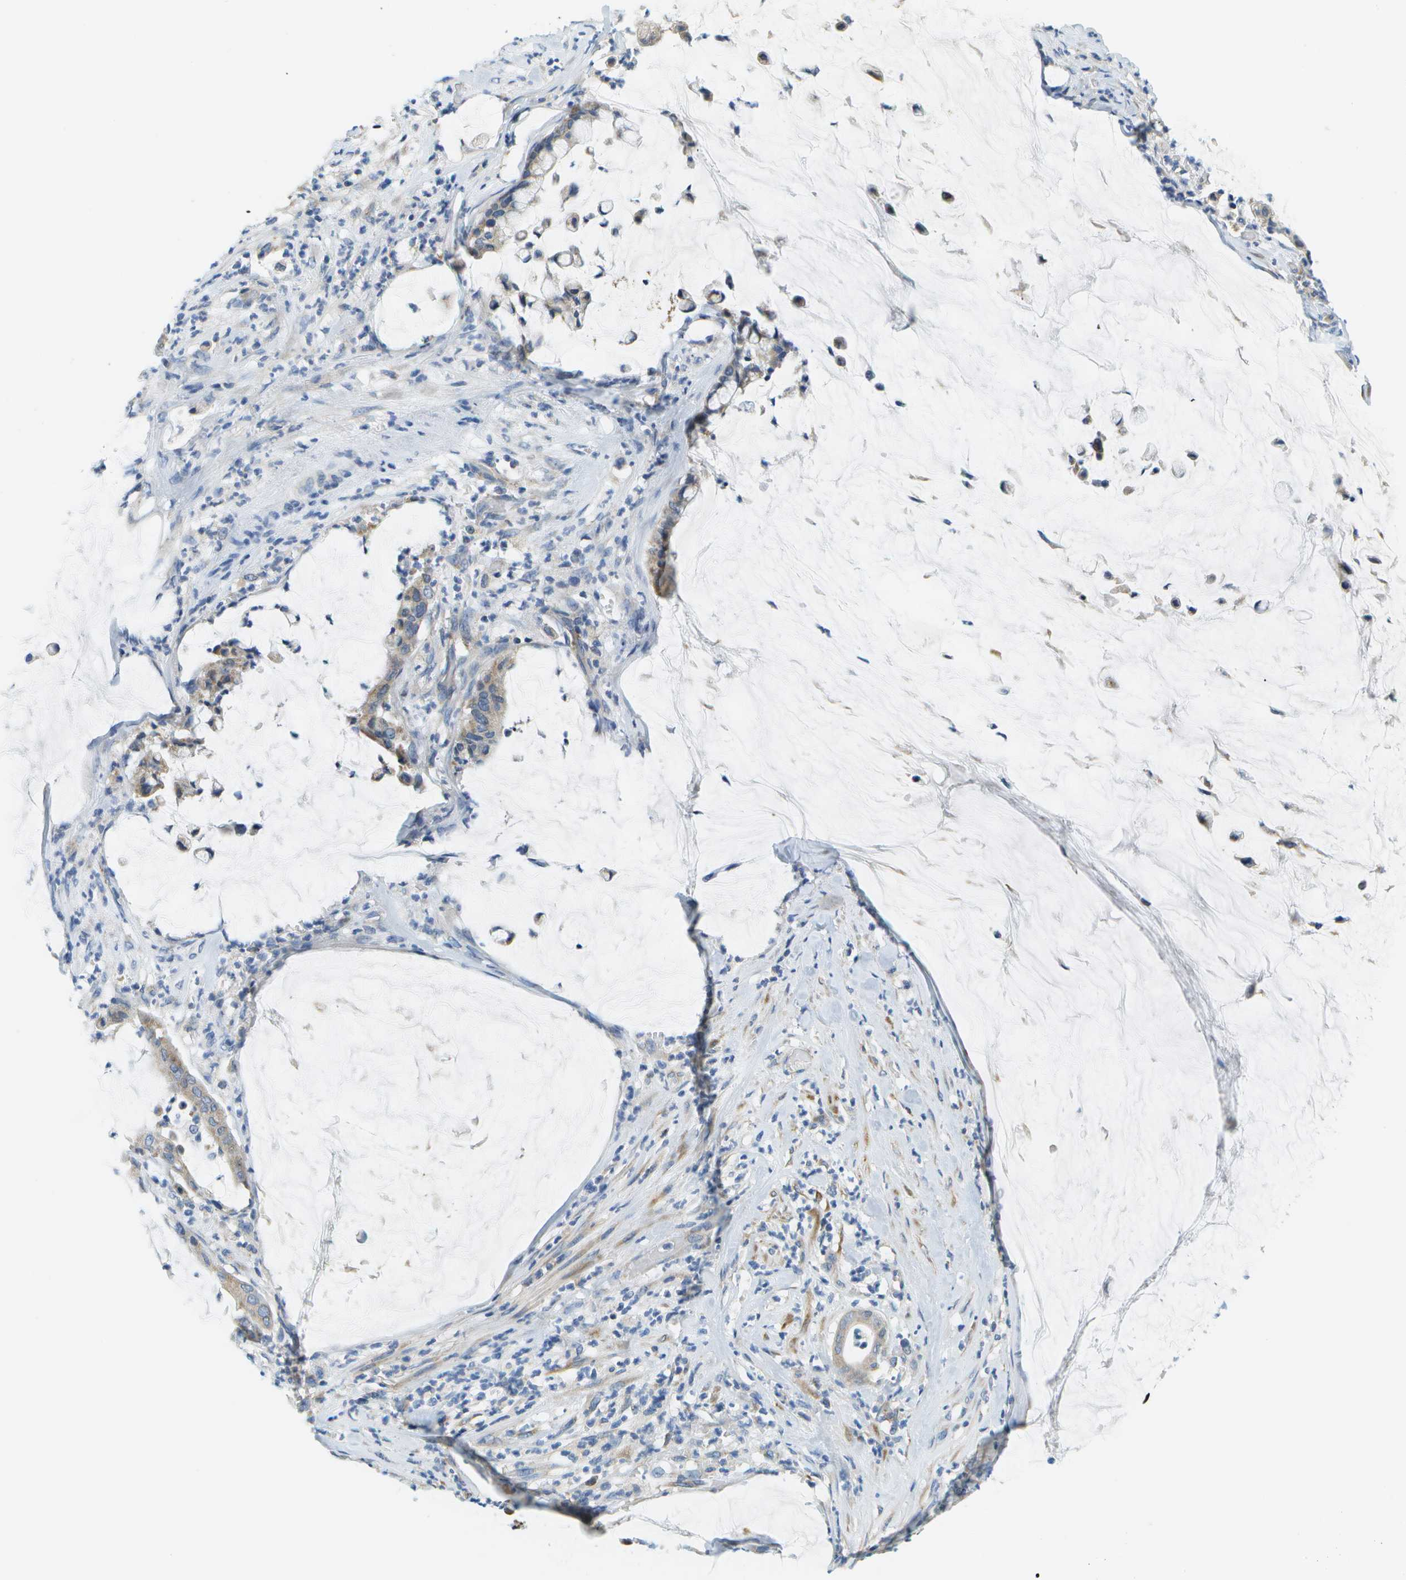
{"staining": {"intensity": "weak", "quantity": "<25%", "location": "cytoplasmic/membranous"}, "tissue": "pancreatic cancer", "cell_type": "Tumor cells", "image_type": "cancer", "snomed": [{"axis": "morphology", "description": "Adenocarcinoma, NOS"}, {"axis": "topography", "description": "Pancreas"}], "caption": "A histopathology image of pancreatic adenocarcinoma stained for a protein reveals no brown staining in tumor cells. (DAB immunohistochemistry (IHC) with hematoxylin counter stain).", "gene": "PTGIS", "patient": {"sex": "male", "age": 41}}